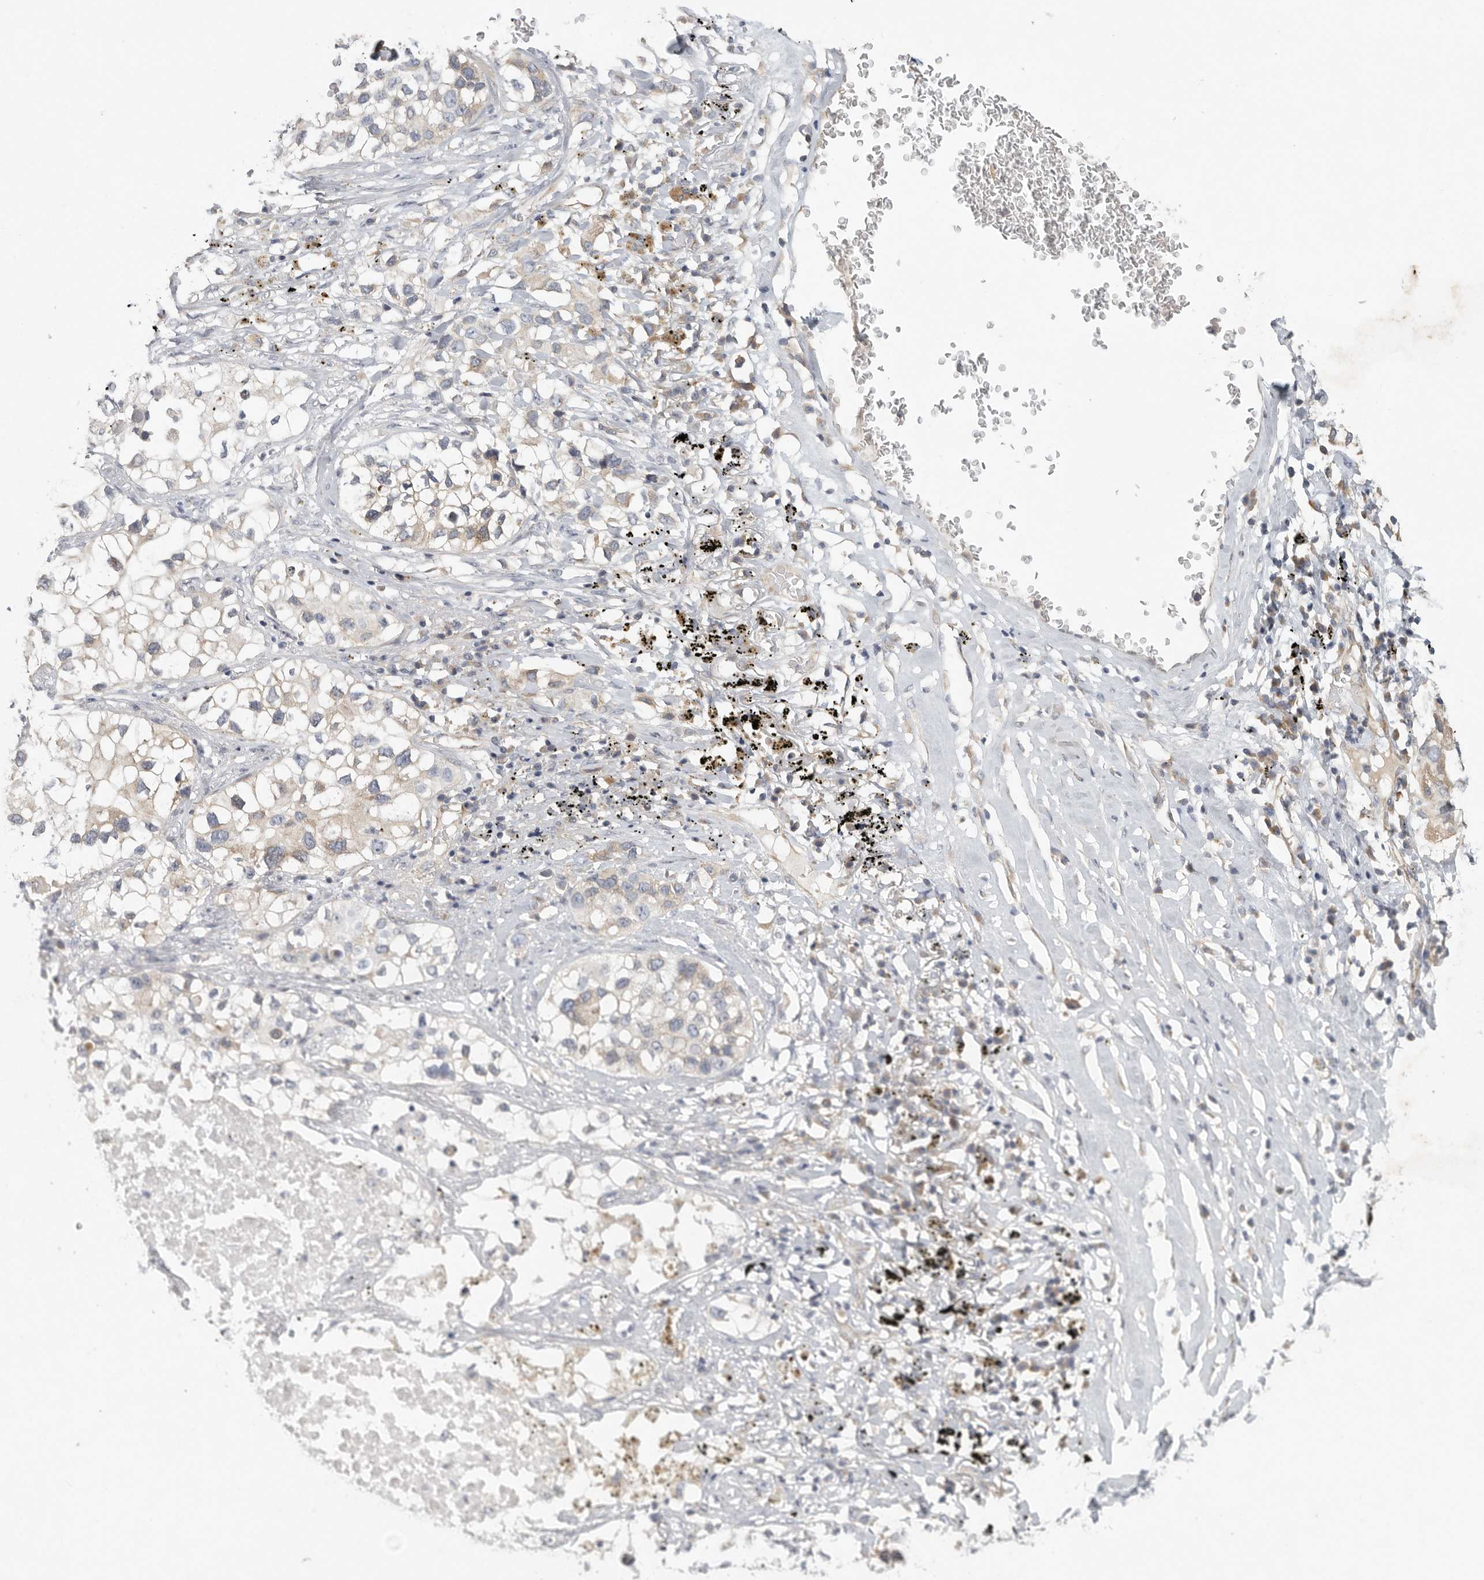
{"staining": {"intensity": "negative", "quantity": "none", "location": "none"}, "tissue": "lung cancer", "cell_type": "Tumor cells", "image_type": "cancer", "snomed": [{"axis": "morphology", "description": "Adenocarcinoma, NOS"}, {"axis": "topography", "description": "Lung"}], "caption": "Tumor cells show no significant protein expression in adenocarcinoma (lung).", "gene": "BCAP29", "patient": {"sex": "male", "age": 63}}